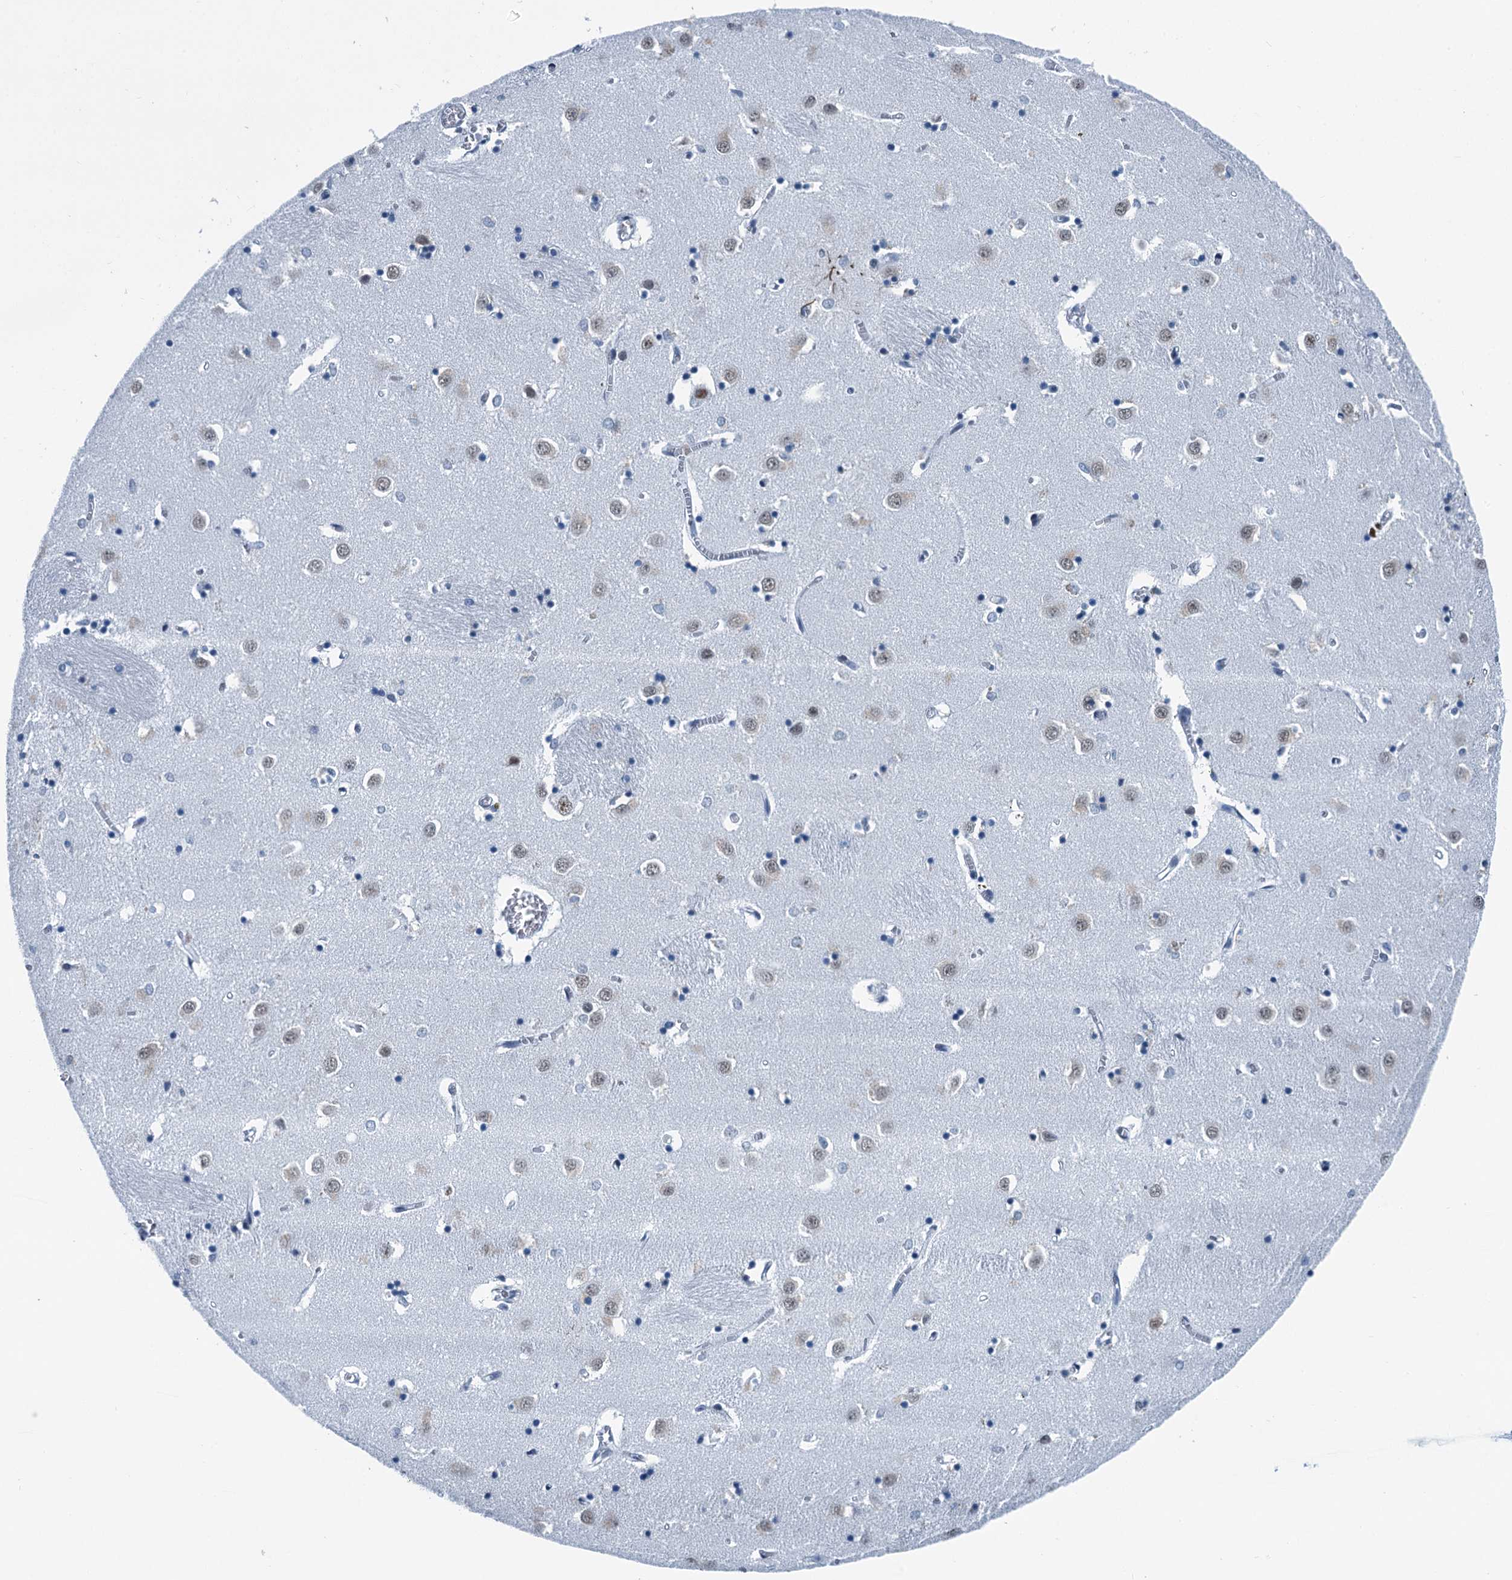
{"staining": {"intensity": "weak", "quantity": "<25%", "location": "nuclear"}, "tissue": "caudate", "cell_type": "Glial cells", "image_type": "normal", "snomed": [{"axis": "morphology", "description": "Normal tissue, NOS"}, {"axis": "topography", "description": "Lateral ventricle wall"}], "caption": "High power microscopy photomicrograph of an immunohistochemistry (IHC) image of normal caudate, revealing no significant expression in glial cells. The staining is performed using DAB brown chromogen with nuclei counter-stained in using hematoxylin.", "gene": "TRPT1", "patient": {"sex": "male", "age": 70}}